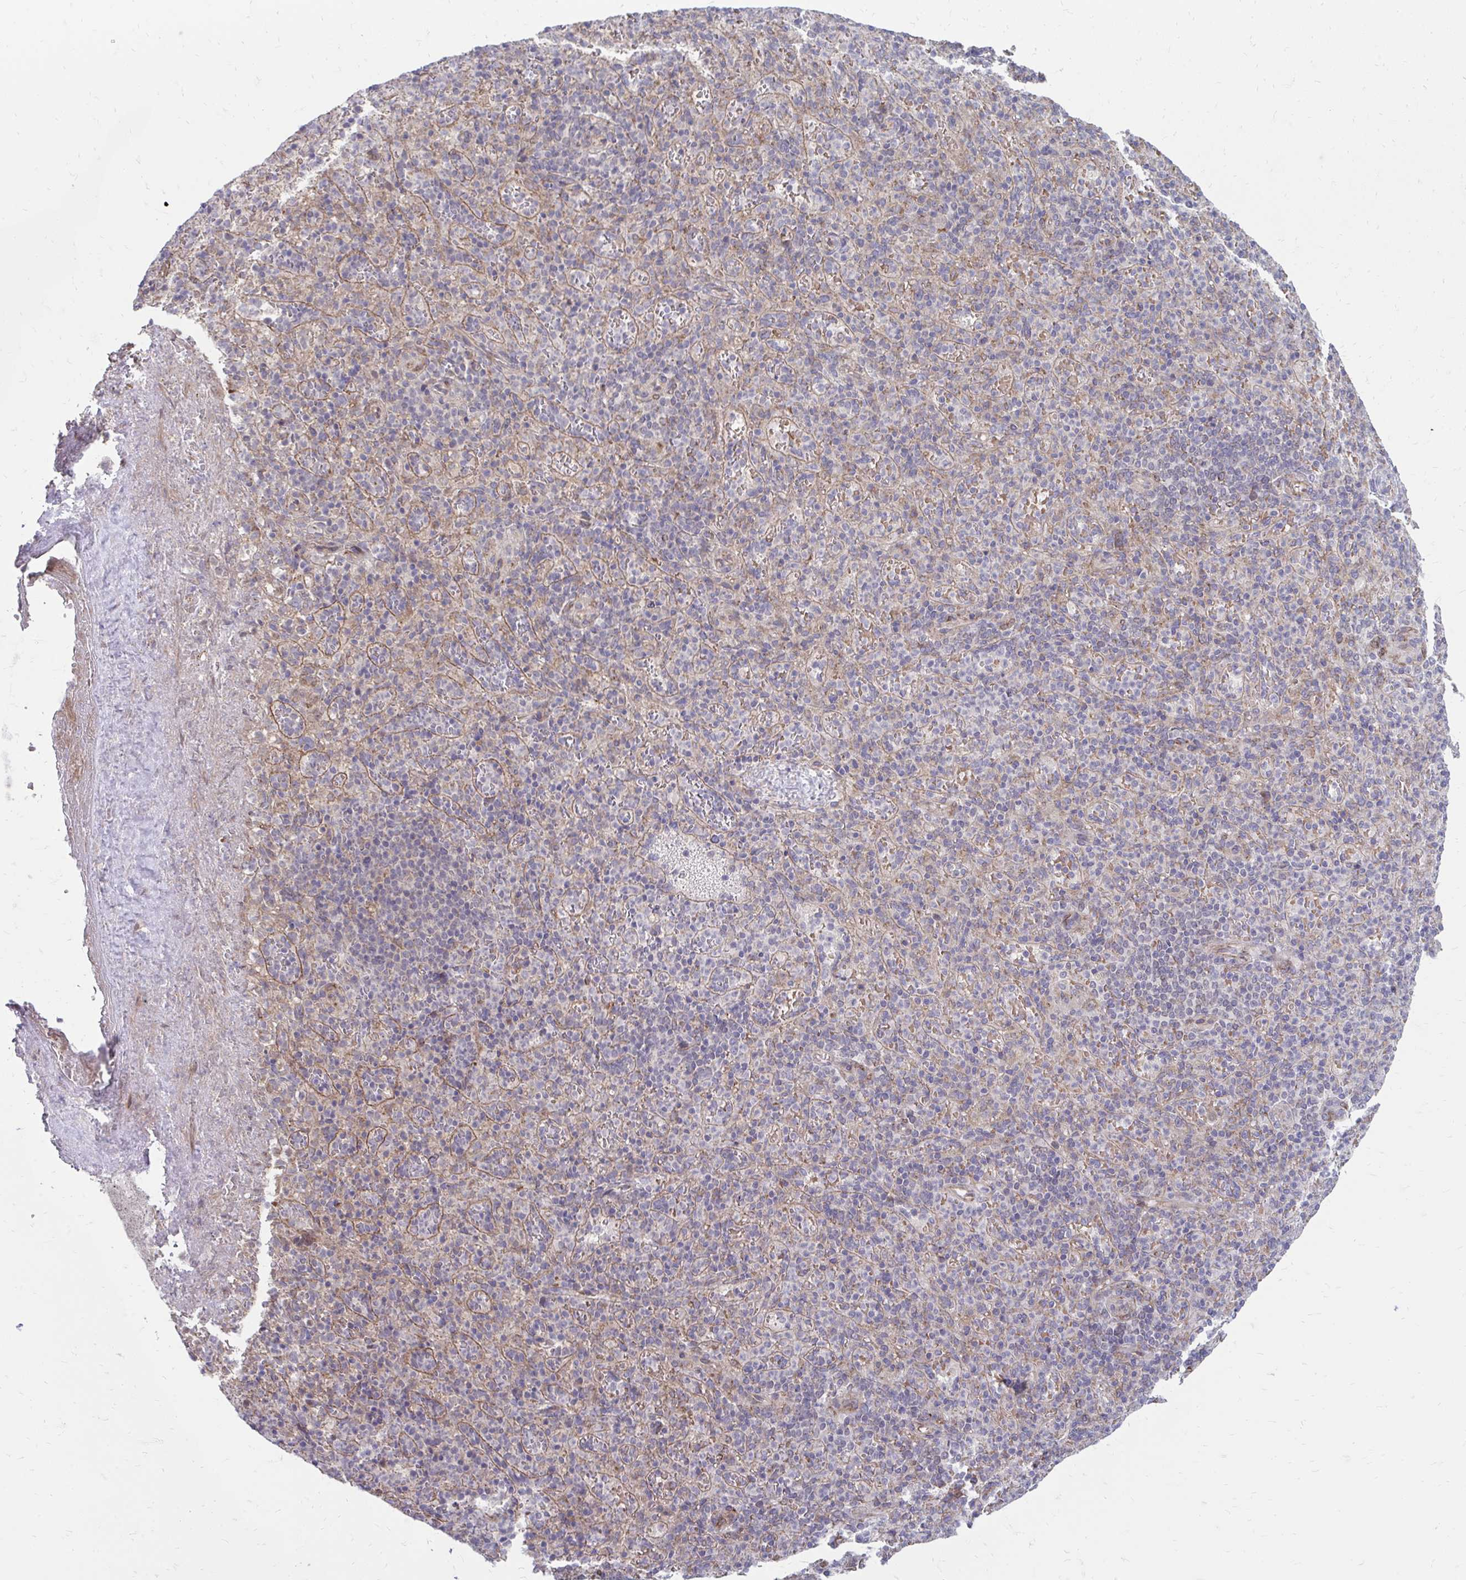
{"staining": {"intensity": "negative", "quantity": "none", "location": "none"}, "tissue": "spleen", "cell_type": "Cells in red pulp", "image_type": "normal", "snomed": [{"axis": "morphology", "description": "Normal tissue, NOS"}, {"axis": "topography", "description": "Spleen"}], "caption": "The photomicrograph demonstrates no significant staining in cells in red pulp of spleen.", "gene": "ITPR2", "patient": {"sex": "female", "age": 74}}